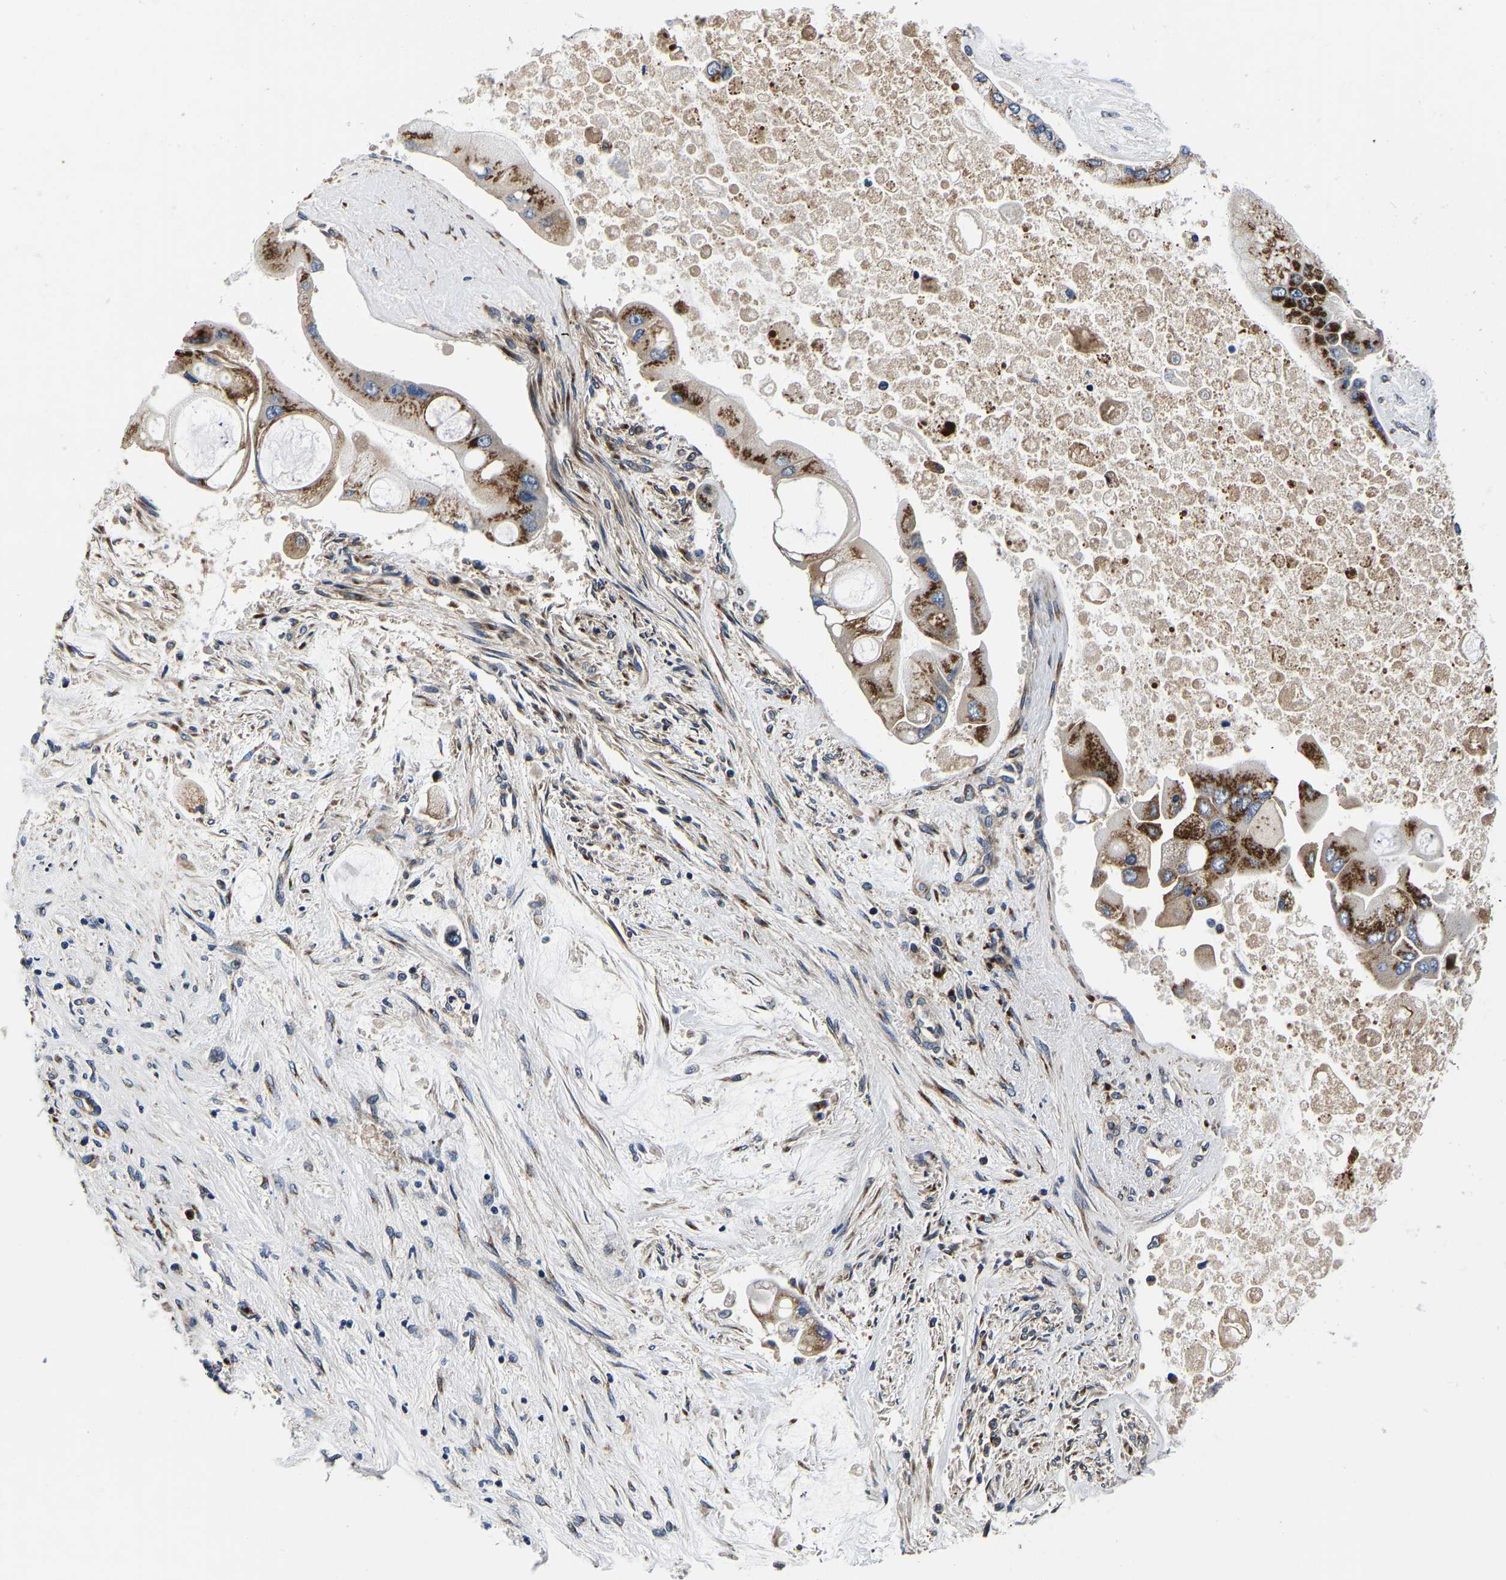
{"staining": {"intensity": "strong", "quantity": ">75%", "location": "cytoplasmic/membranous"}, "tissue": "liver cancer", "cell_type": "Tumor cells", "image_type": "cancer", "snomed": [{"axis": "morphology", "description": "Cholangiocarcinoma"}, {"axis": "topography", "description": "Liver"}], "caption": "This is an image of immunohistochemistry staining of liver cancer, which shows strong expression in the cytoplasmic/membranous of tumor cells.", "gene": "RABAC1", "patient": {"sex": "male", "age": 50}}